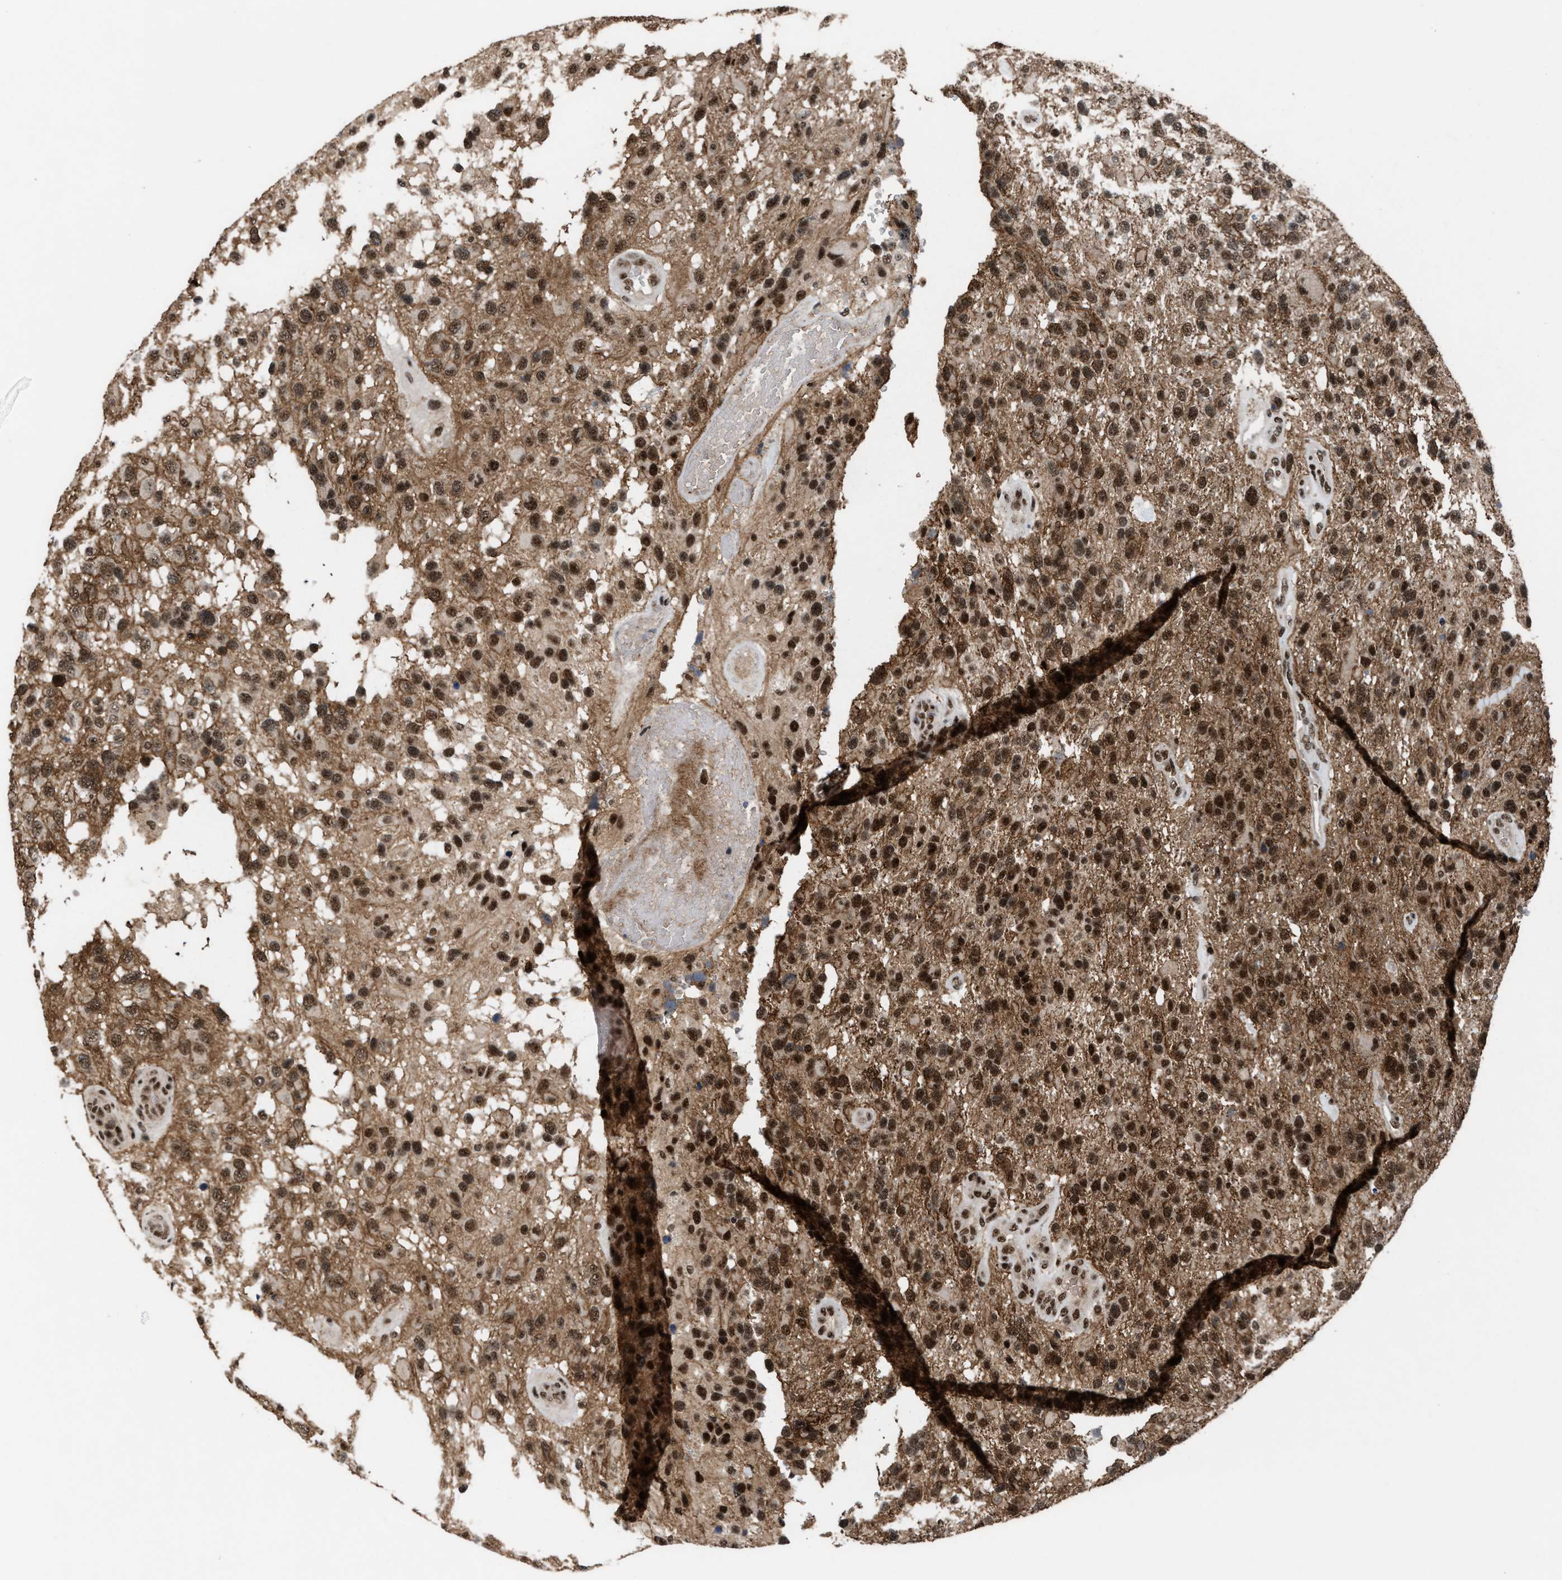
{"staining": {"intensity": "strong", "quantity": ">75%", "location": "nuclear"}, "tissue": "glioma", "cell_type": "Tumor cells", "image_type": "cancer", "snomed": [{"axis": "morphology", "description": "Glioma, malignant, High grade"}, {"axis": "topography", "description": "Brain"}], "caption": "An IHC photomicrograph of neoplastic tissue is shown. Protein staining in brown highlights strong nuclear positivity in malignant glioma (high-grade) within tumor cells.", "gene": "PRPF4", "patient": {"sex": "female", "age": 58}}